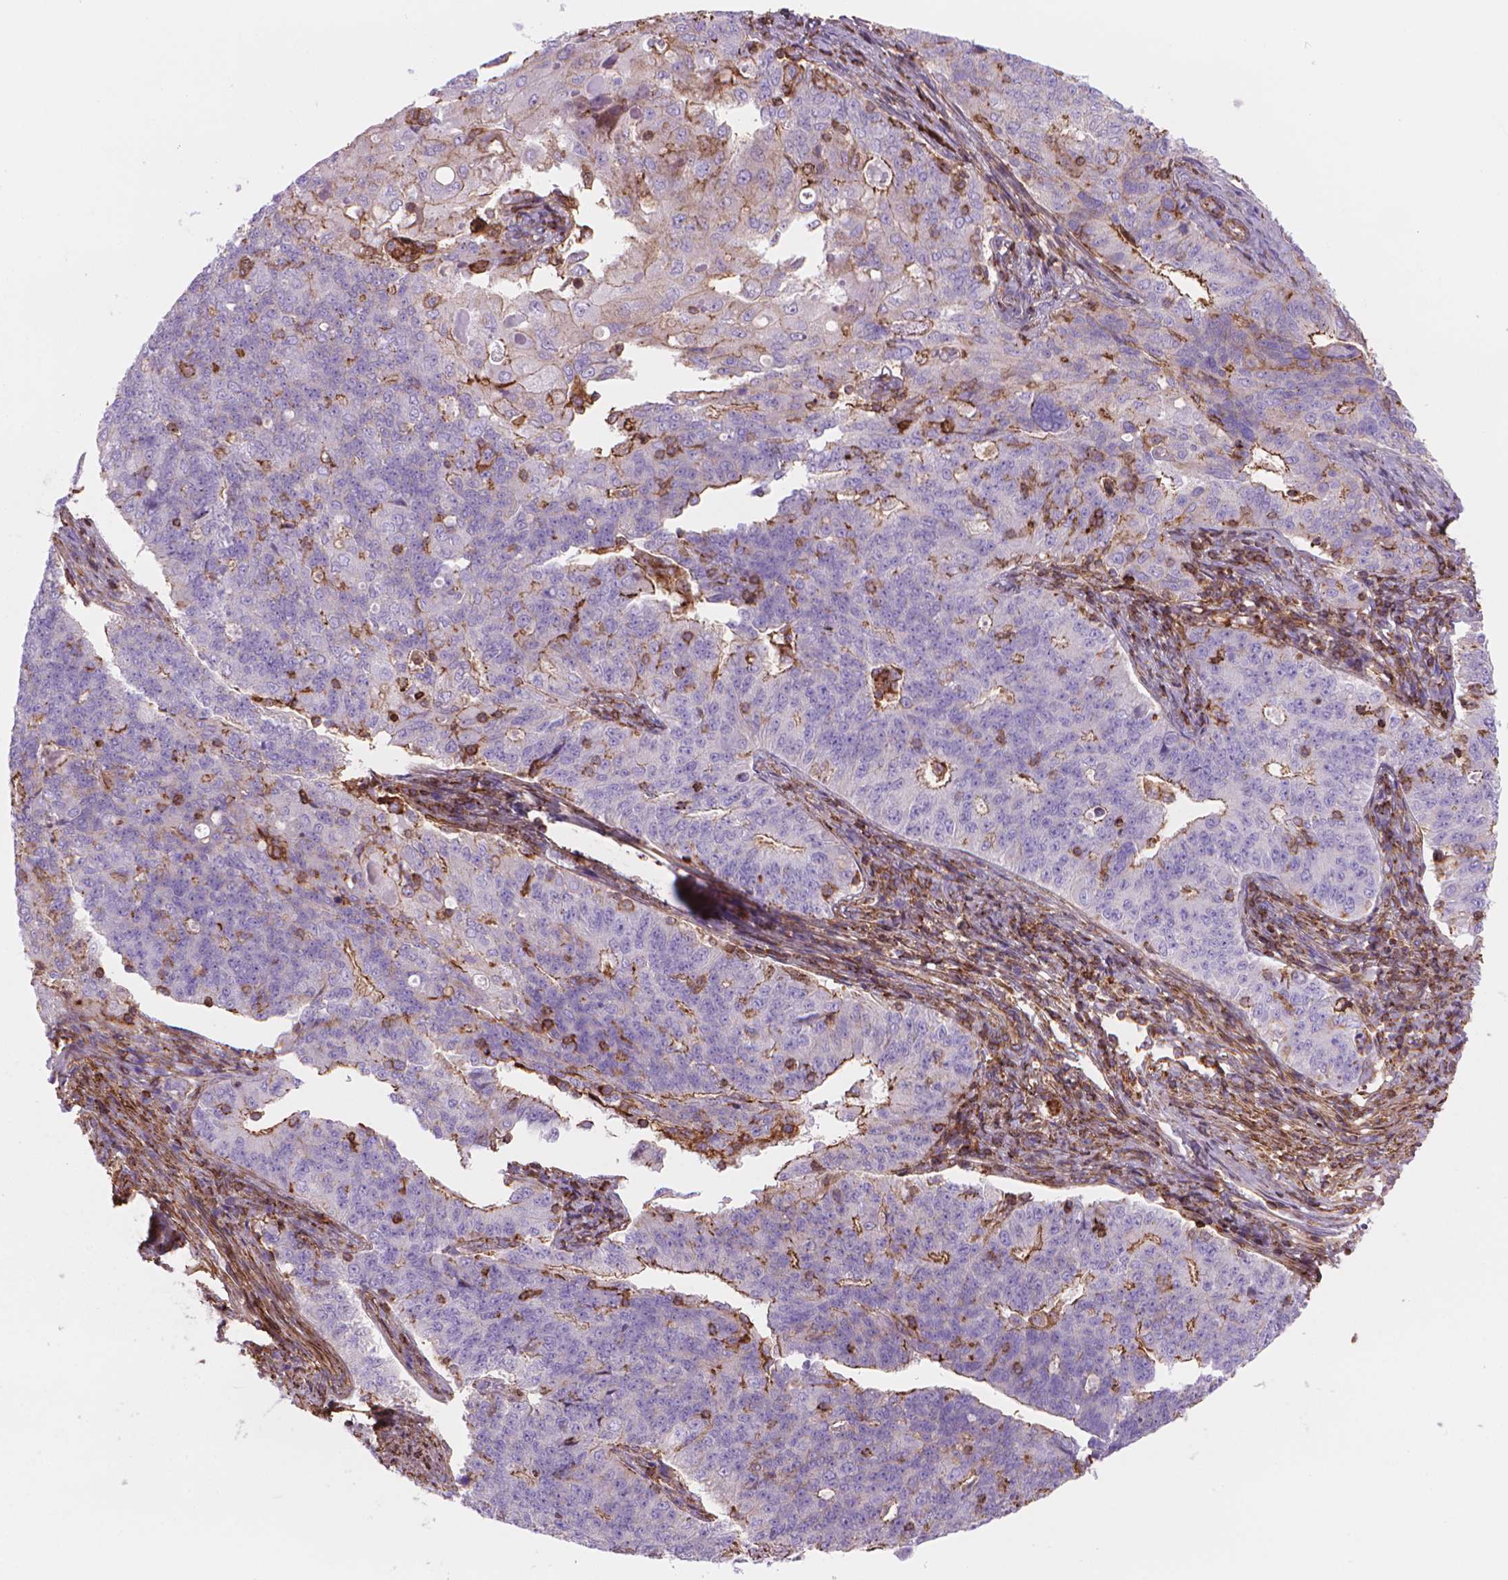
{"staining": {"intensity": "moderate", "quantity": "<25%", "location": "cytoplasmic/membranous"}, "tissue": "endometrial cancer", "cell_type": "Tumor cells", "image_type": "cancer", "snomed": [{"axis": "morphology", "description": "Adenocarcinoma, NOS"}, {"axis": "topography", "description": "Endometrium"}], "caption": "Human endometrial cancer stained with a brown dye demonstrates moderate cytoplasmic/membranous positive positivity in approximately <25% of tumor cells.", "gene": "PATJ", "patient": {"sex": "female", "age": 43}}